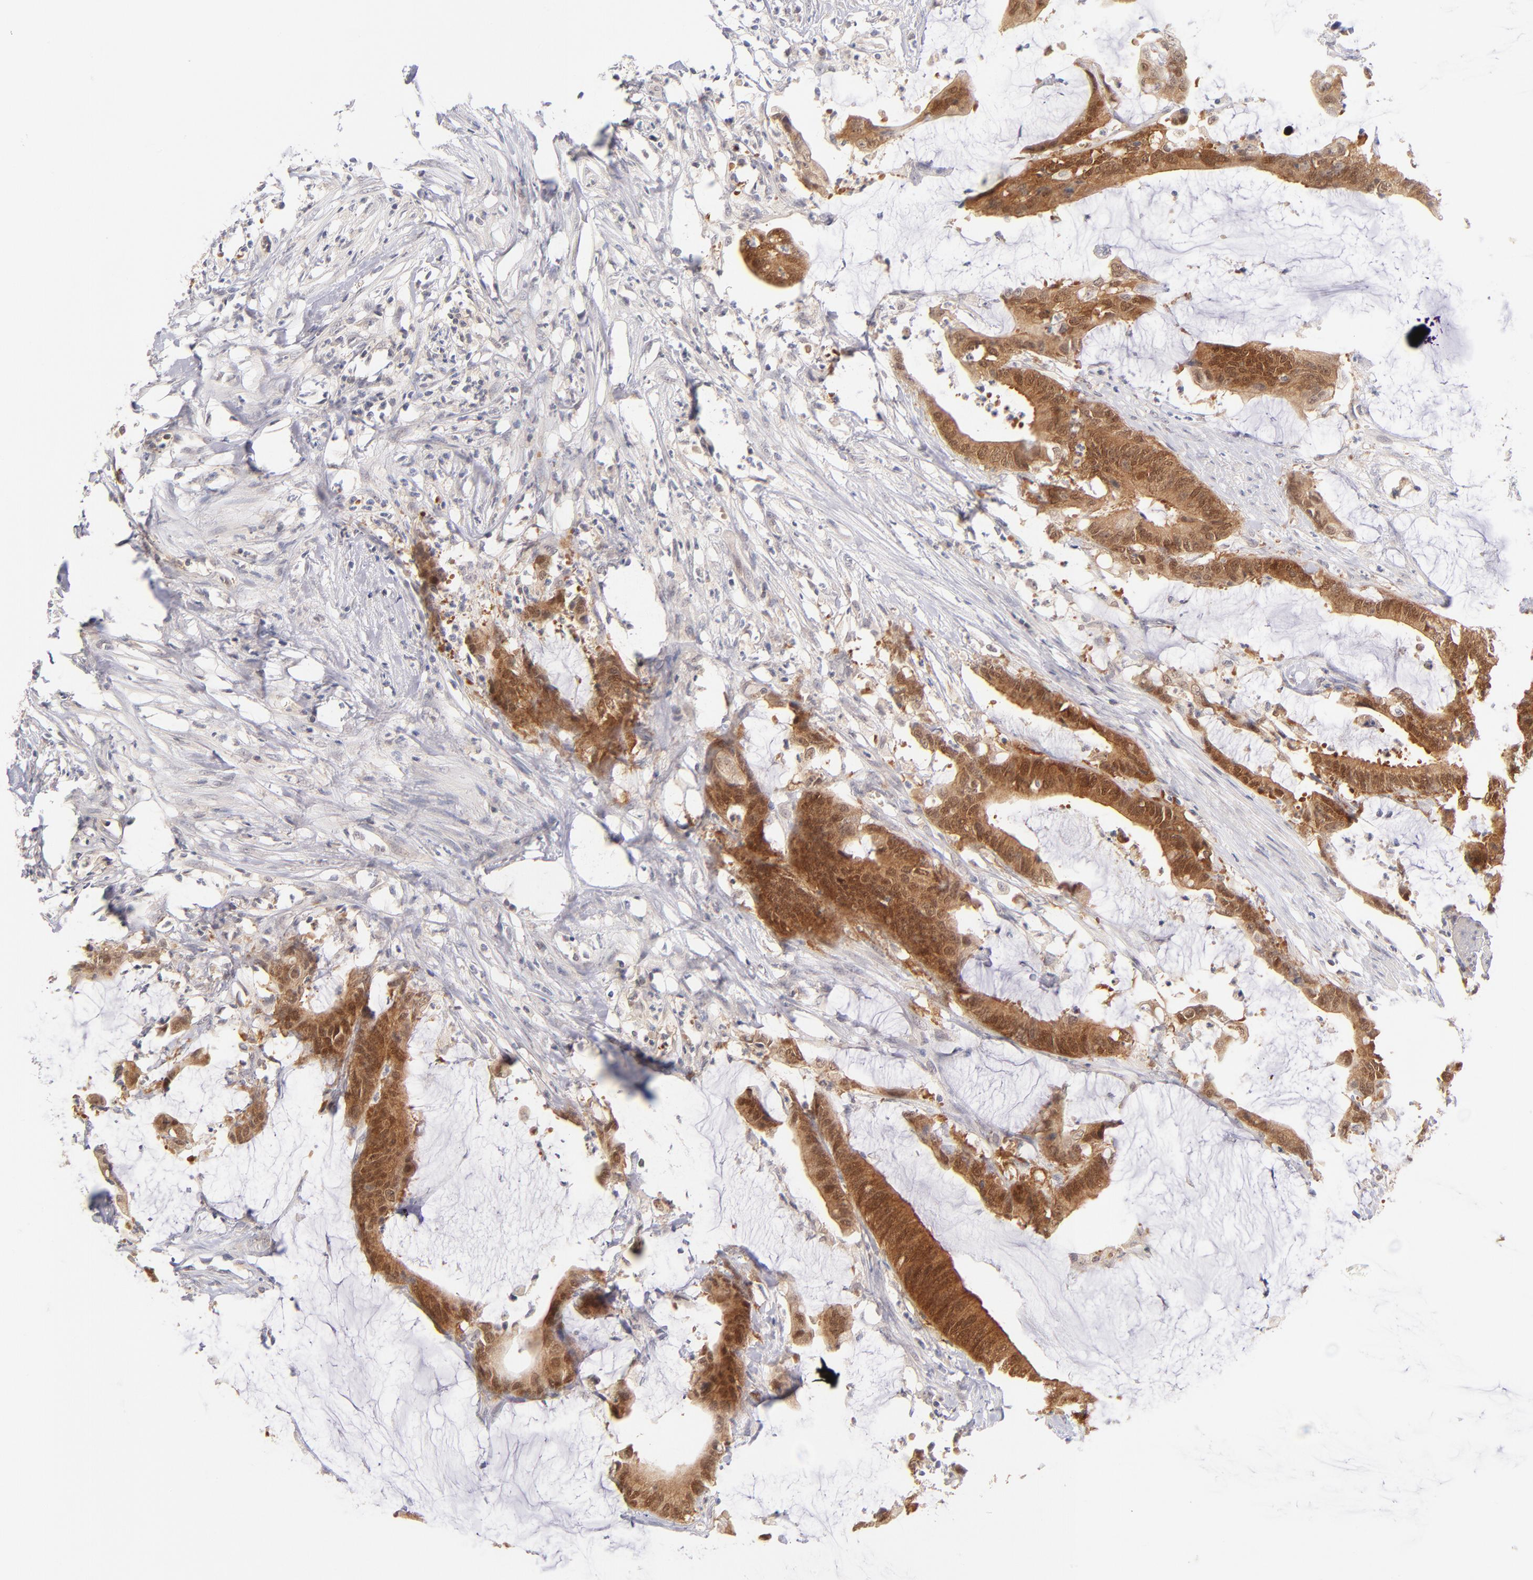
{"staining": {"intensity": "strong", "quantity": ">75%", "location": "cytoplasmic/membranous"}, "tissue": "colorectal cancer", "cell_type": "Tumor cells", "image_type": "cancer", "snomed": [{"axis": "morphology", "description": "Adenocarcinoma, NOS"}, {"axis": "topography", "description": "Rectum"}], "caption": "A brown stain shows strong cytoplasmic/membranous expression of a protein in colorectal cancer (adenocarcinoma) tumor cells. The staining was performed using DAB (3,3'-diaminobenzidine), with brown indicating positive protein expression. Nuclei are stained blue with hematoxylin.", "gene": "CASP6", "patient": {"sex": "female", "age": 66}}